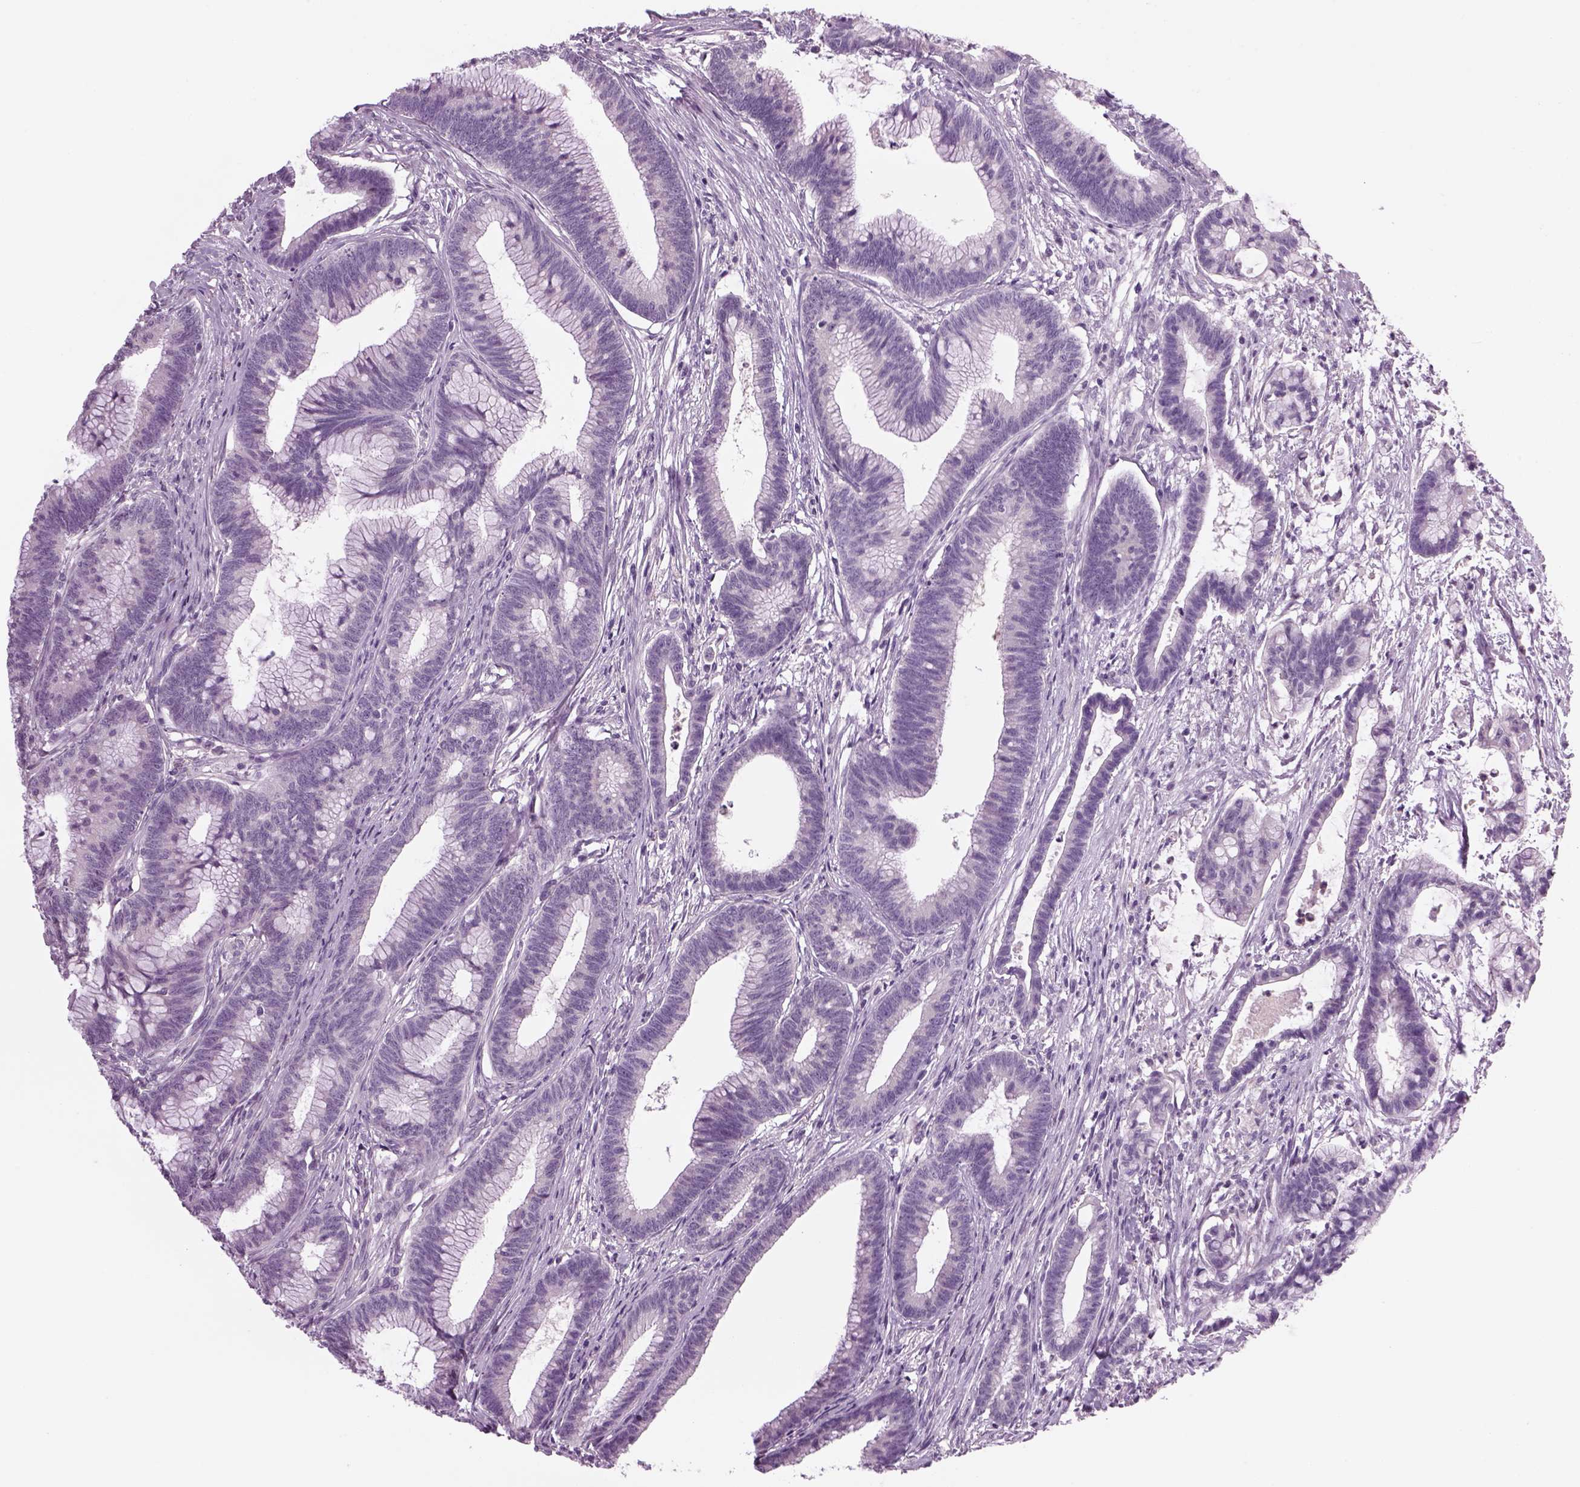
{"staining": {"intensity": "negative", "quantity": "none", "location": "none"}, "tissue": "colorectal cancer", "cell_type": "Tumor cells", "image_type": "cancer", "snomed": [{"axis": "morphology", "description": "Adenocarcinoma, NOS"}, {"axis": "topography", "description": "Colon"}], "caption": "Tumor cells show no significant protein staining in colorectal adenocarcinoma.", "gene": "MDH1B", "patient": {"sex": "female", "age": 78}}